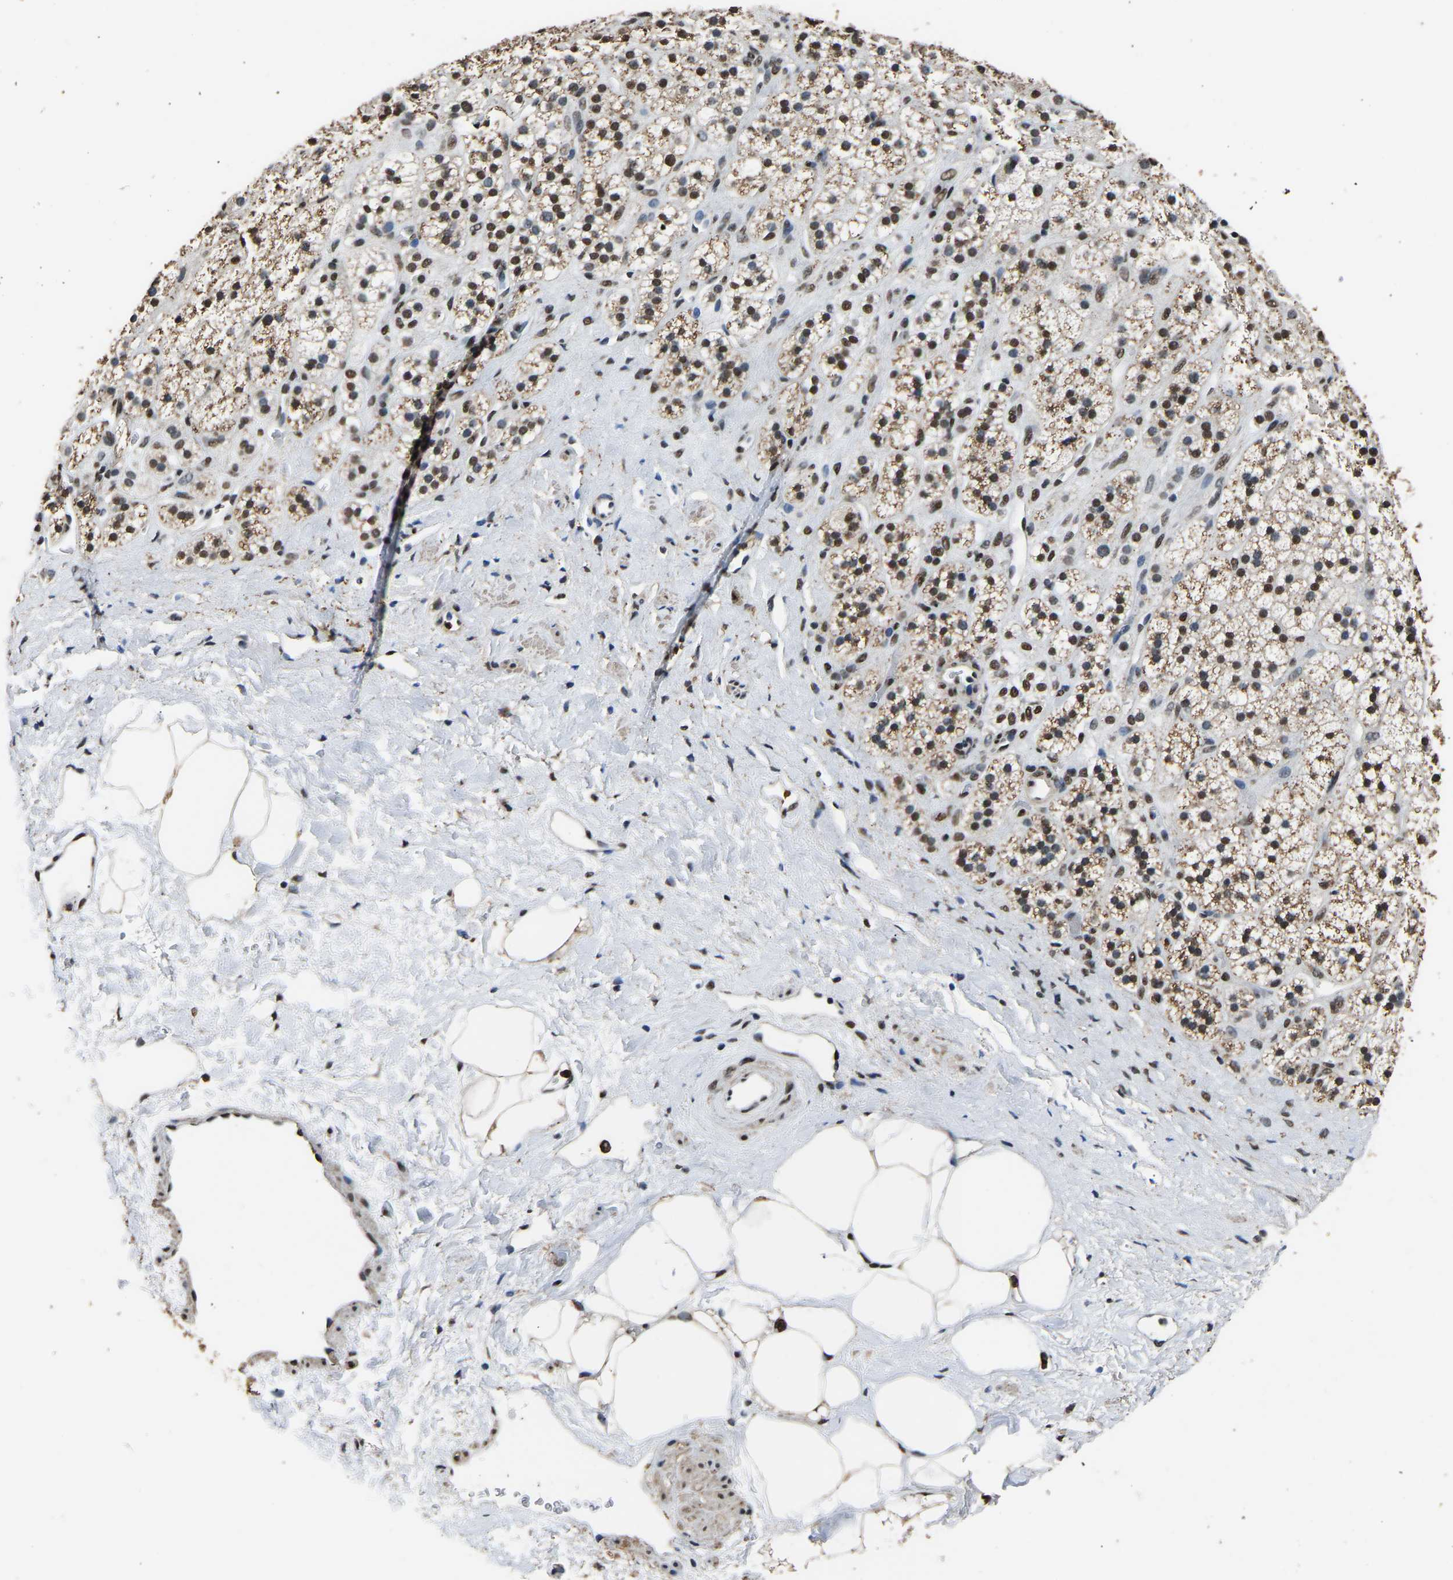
{"staining": {"intensity": "moderate", "quantity": ">75%", "location": "cytoplasmic/membranous,nuclear"}, "tissue": "adrenal gland", "cell_type": "Glandular cells", "image_type": "normal", "snomed": [{"axis": "morphology", "description": "Normal tissue, NOS"}, {"axis": "topography", "description": "Adrenal gland"}], "caption": "Brown immunohistochemical staining in benign adrenal gland reveals moderate cytoplasmic/membranous,nuclear positivity in about >75% of glandular cells.", "gene": "SAFB", "patient": {"sex": "male", "age": 56}}